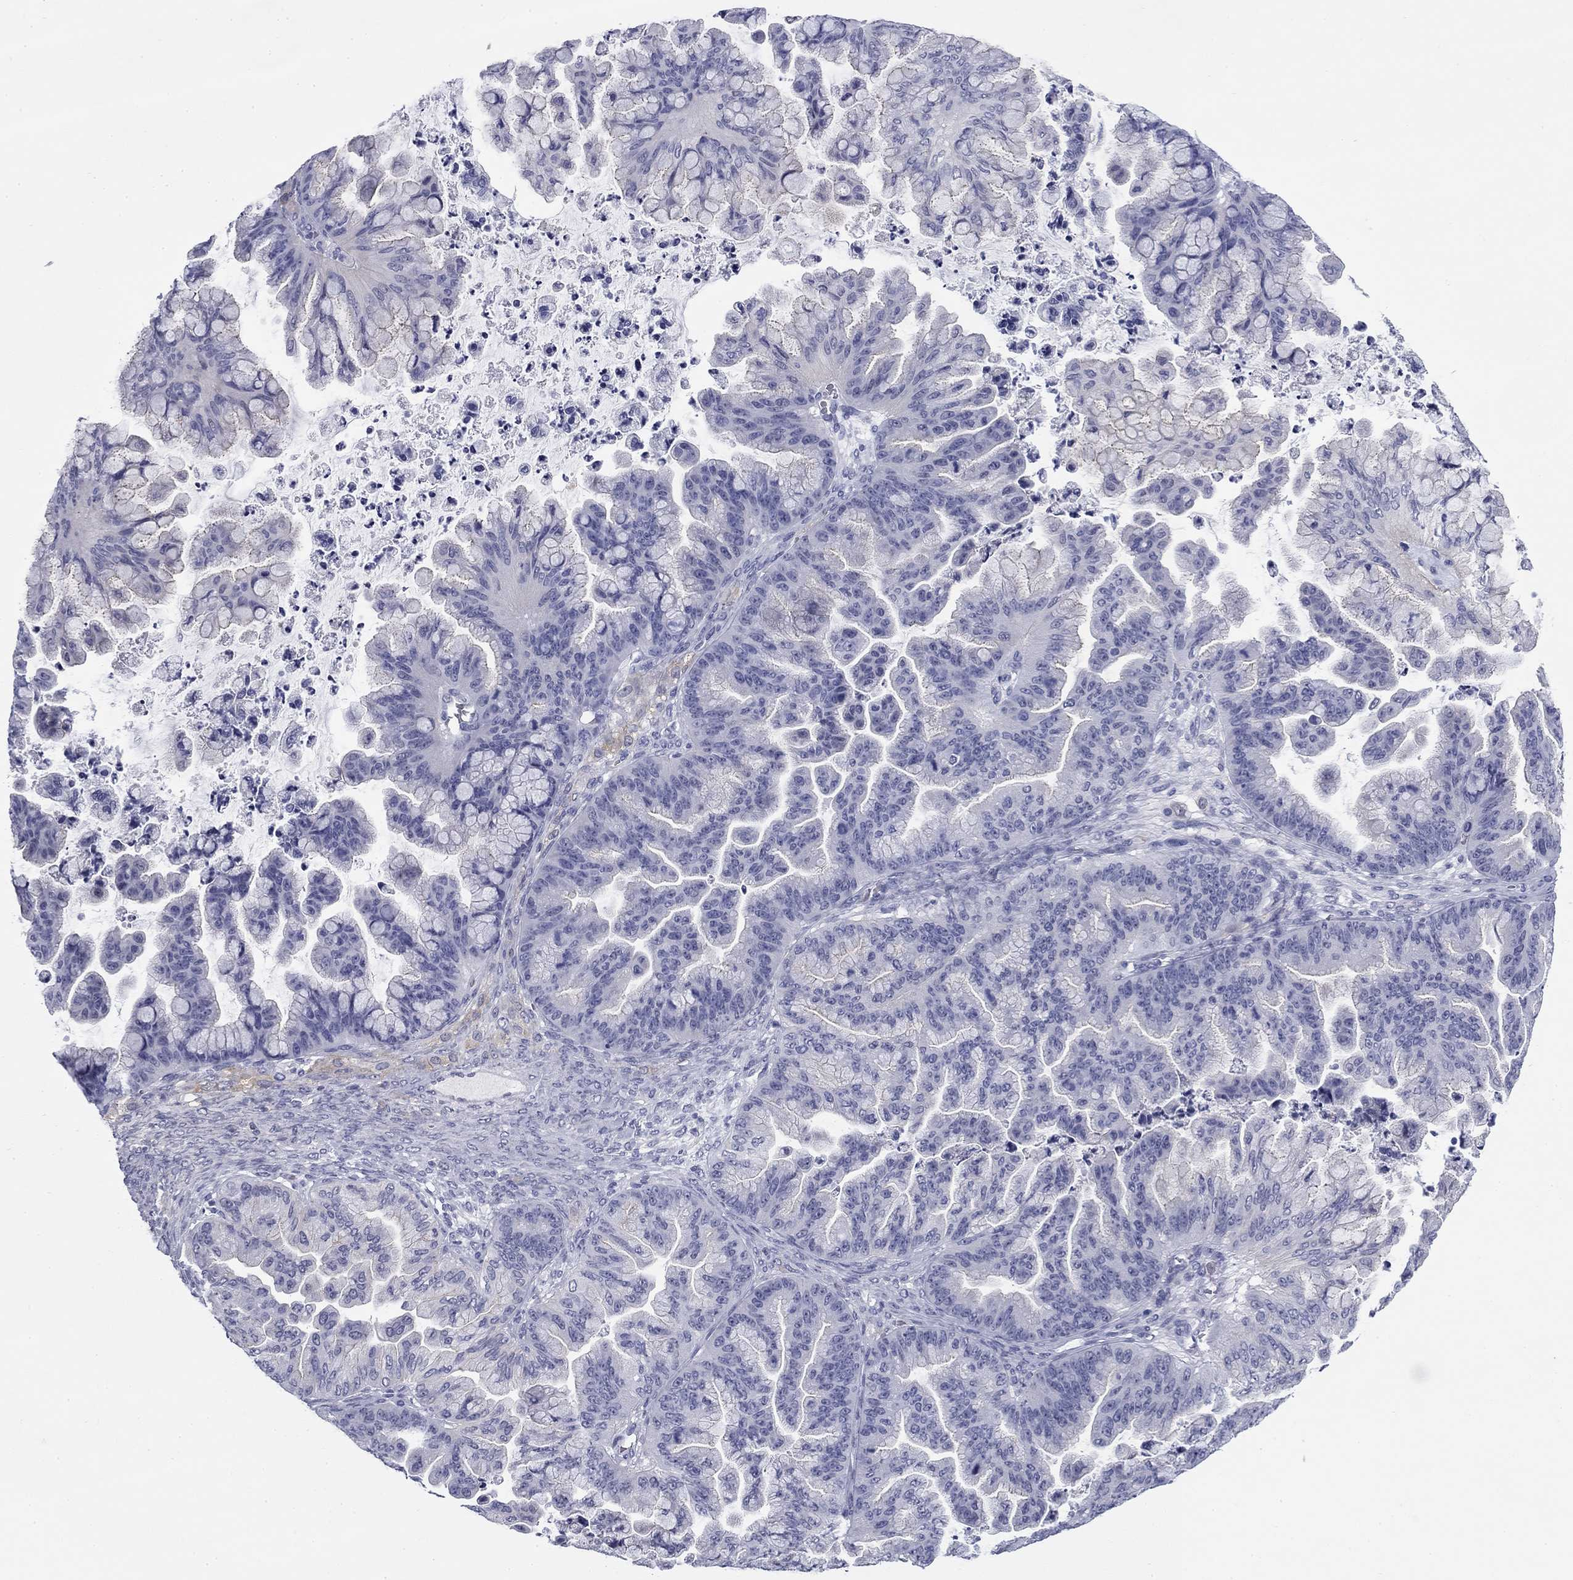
{"staining": {"intensity": "negative", "quantity": "none", "location": "none"}, "tissue": "ovarian cancer", "cell_type": "Tumor cells", "image_type": "cancer", "snomed": [{"axis": "morphology", "description": "Cystadenocarcinoma, mucinous, NOS"}, {"axis": "topography", "description": "Ovary"}], "caption": "Mucinous cystadenocarcinoma (ovarian) was stained to show a protein in brown. There is no significant expression in tumor cells.", "gene": "BCL2L14", "patient": {"sex": "female", "age": 67}}